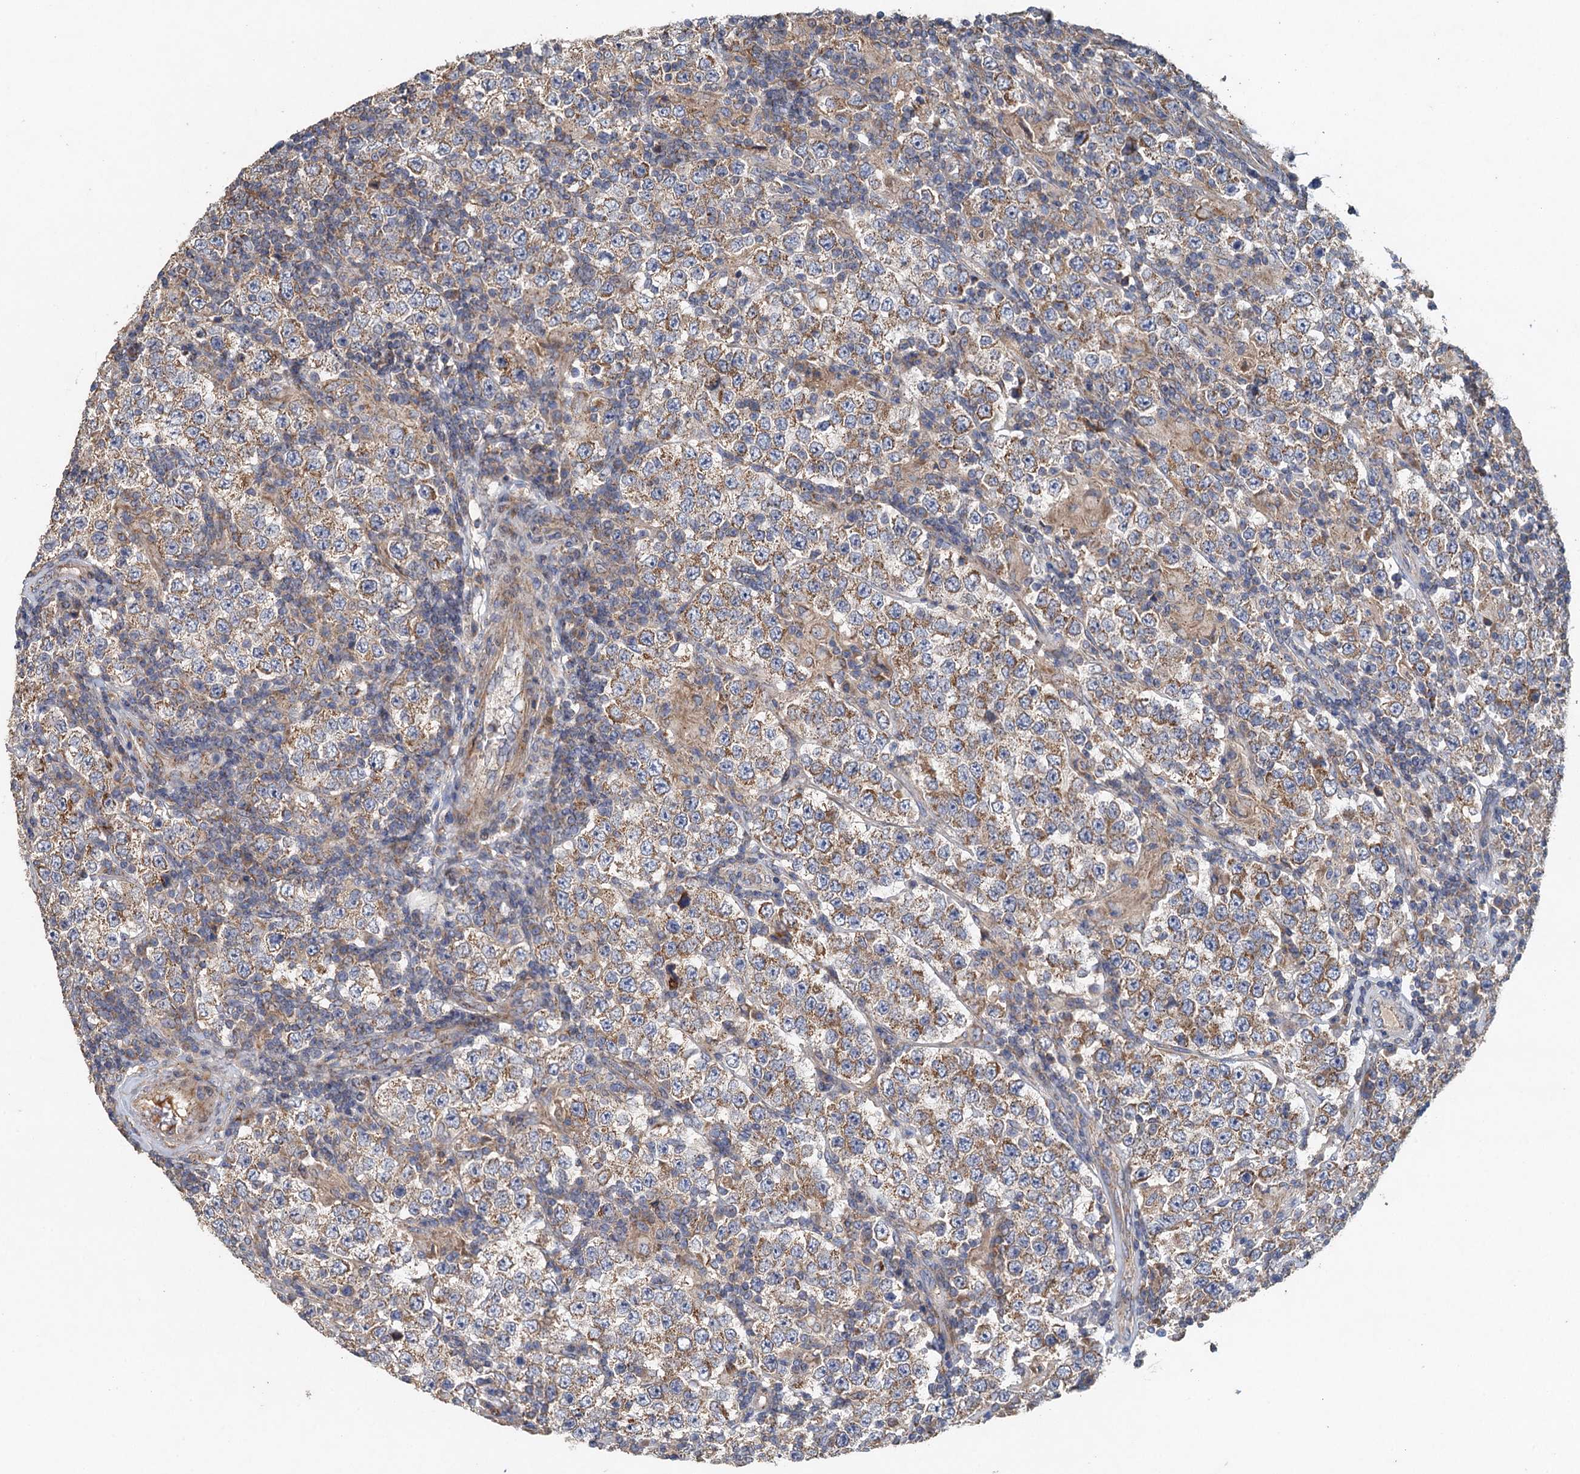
{"staining": {"intensity": "moderate", "quantity": ">75%", "location": "cytoplasmic/membranous"}, "tissue": "testis cancer", "cell_type": "Tumor cells", "image_type": "cancer", "snomed": [{"axis": "morphology", "description": "Normal tissue, NOS"}, {"axis": "morphology", "description": "Urothelial carcinoma, High grade"}, {"axis": "morphology", "description": "Seminoma, NOS"}, {"axis": "morphology", "description": "Carcinoma, Embryonal, NOS"}, {"axis": "topography", "description": "Urinary bladder"}, {"axis": "topography", "description": "Testis"}], "caption": "Immunohistochemical staining of testis cancer reveals medium levels of moderate cytoplasmic/membranous protein expression in about >75% of tumor cells.", "gene": "BCS1L", "patient": {"sex": "male", "age": 41}}